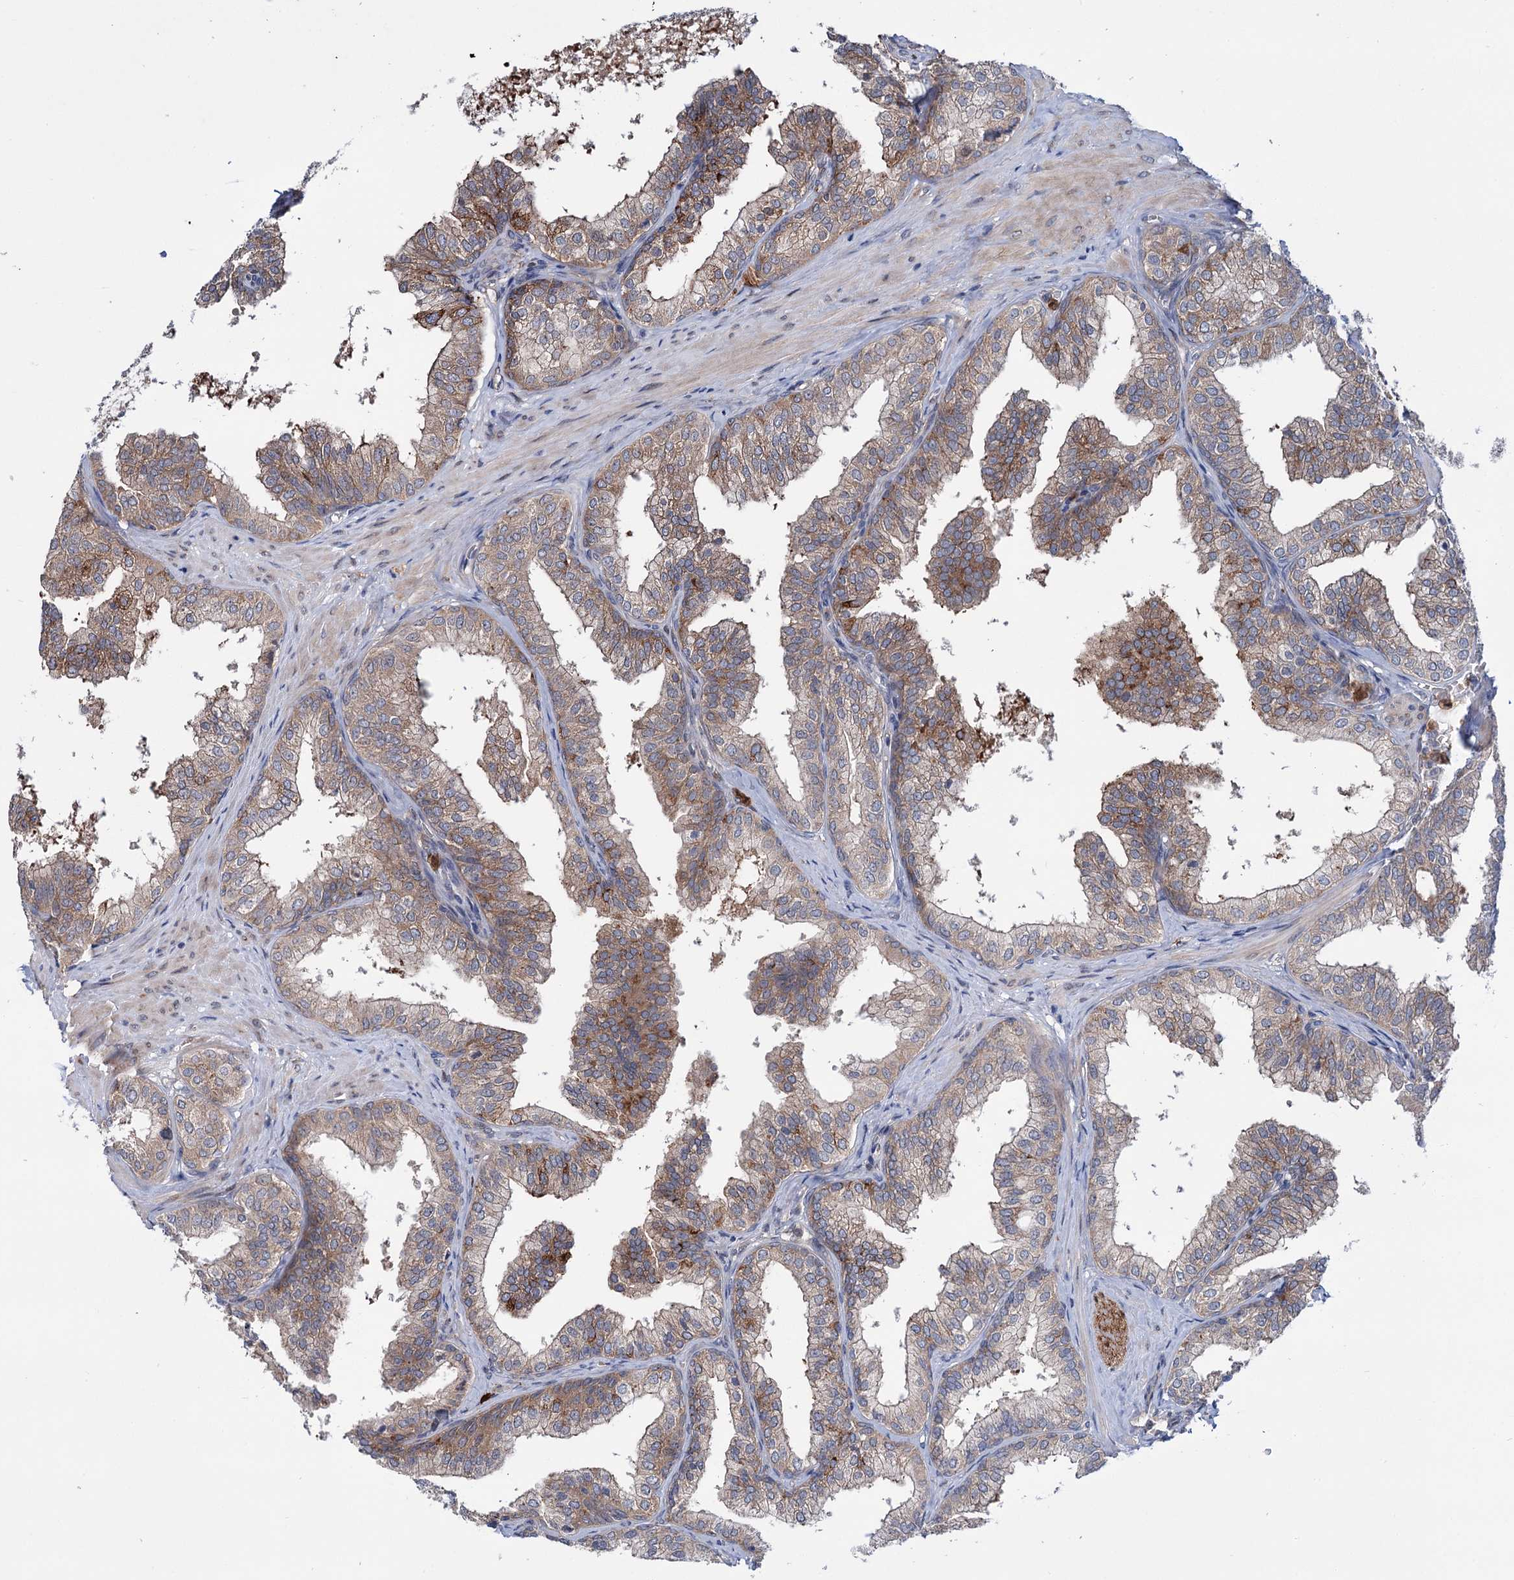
{"staining": {"intensity": "moderate", "quantity": "25%-75%", "location": "cytoplasmic/membranous"}, "tissue": "prostate", "cell_type": "Glandular cells", "image_type": "normal", "snomed": [{"axis": "morphology", "description": "Normal tissue, NOS"}, {"axis": "topography", "description": "Prostate"}], "caption": "Unremarkable prostate demonstrates moderate cytoplasmic/membranous expression in about 25%-75% of glandular cells, visualized by immunohistochemistry.", "gene": "PTPN3", "patient": {"sex": "male", "age": 60}}